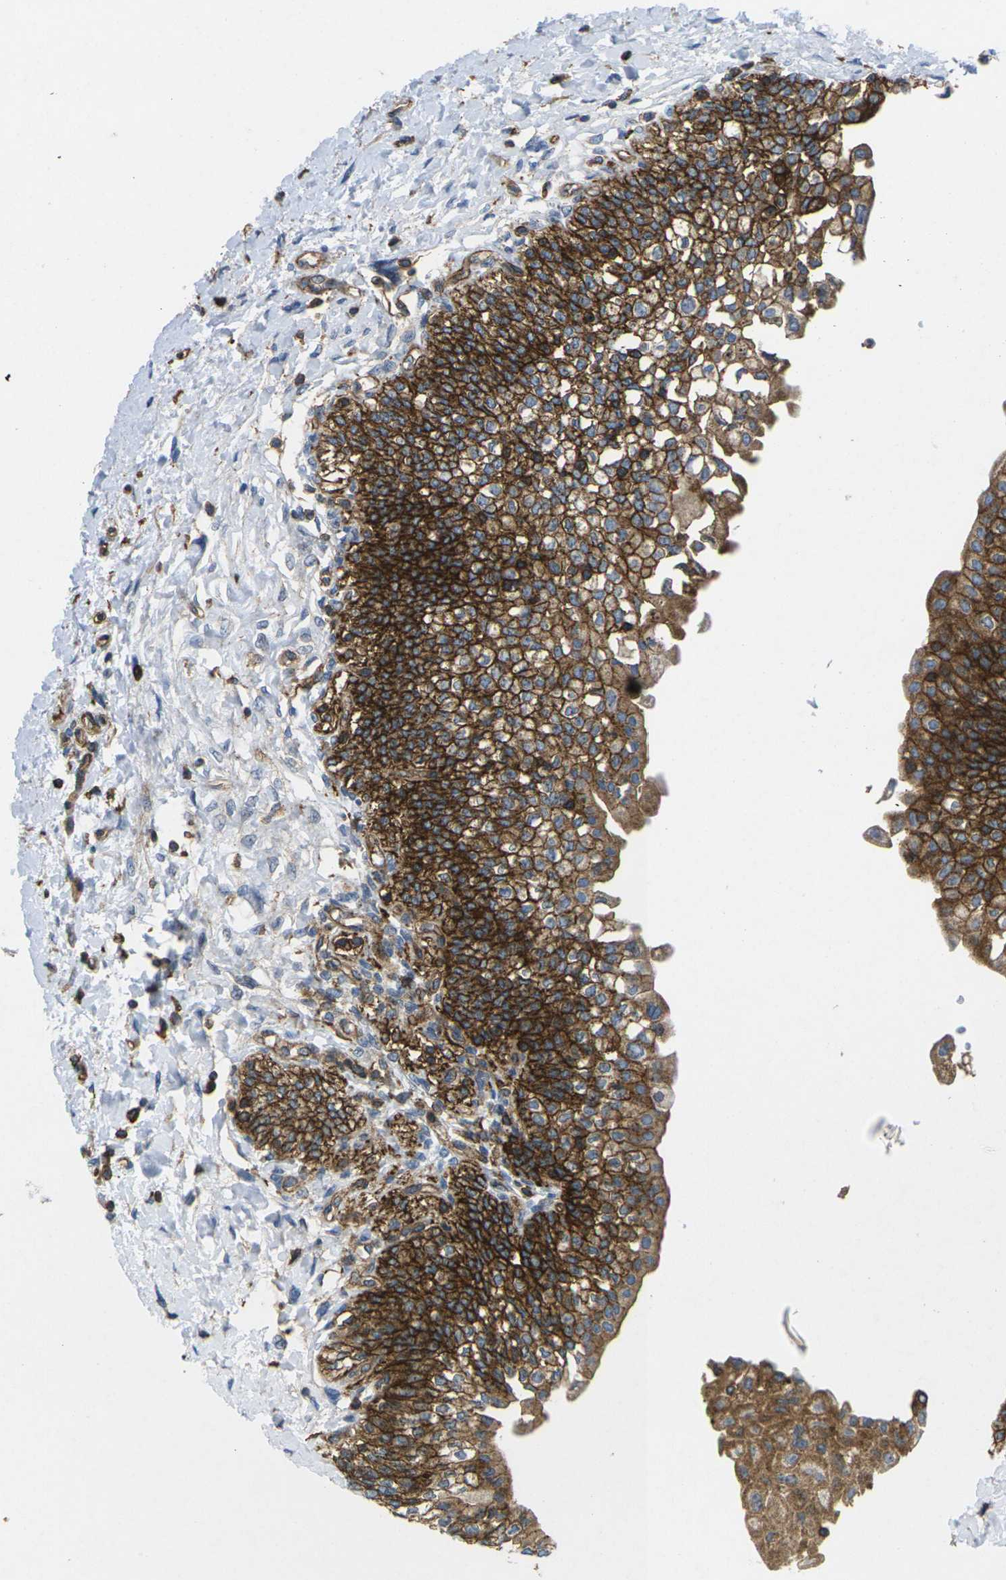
{"staining": {"intensity": "strong", "quantity": ">75%", "location": "cytoplasmic/membranous"}, "tissue": "urinary bladder", "cell_type": "Urothelial cells", "image_type": "normal", "snomed": [{"axis": "morphology", "description": "Normal tissue, NOS"}, {"axis": "topography", "description": "Urinary bladder"}], "caption": "DAB (3,3'-diaminobenzidine) immunohistochemical staining of normal urinary bladder shows strong cytoplasmic/membranous protein expression in approximately >75% of urothelial cells. (Brightfield microscopy of DAB IHC at high magnification).", "gene": "IQGAP1", "patient": {"sex": "male", "age": 55}}